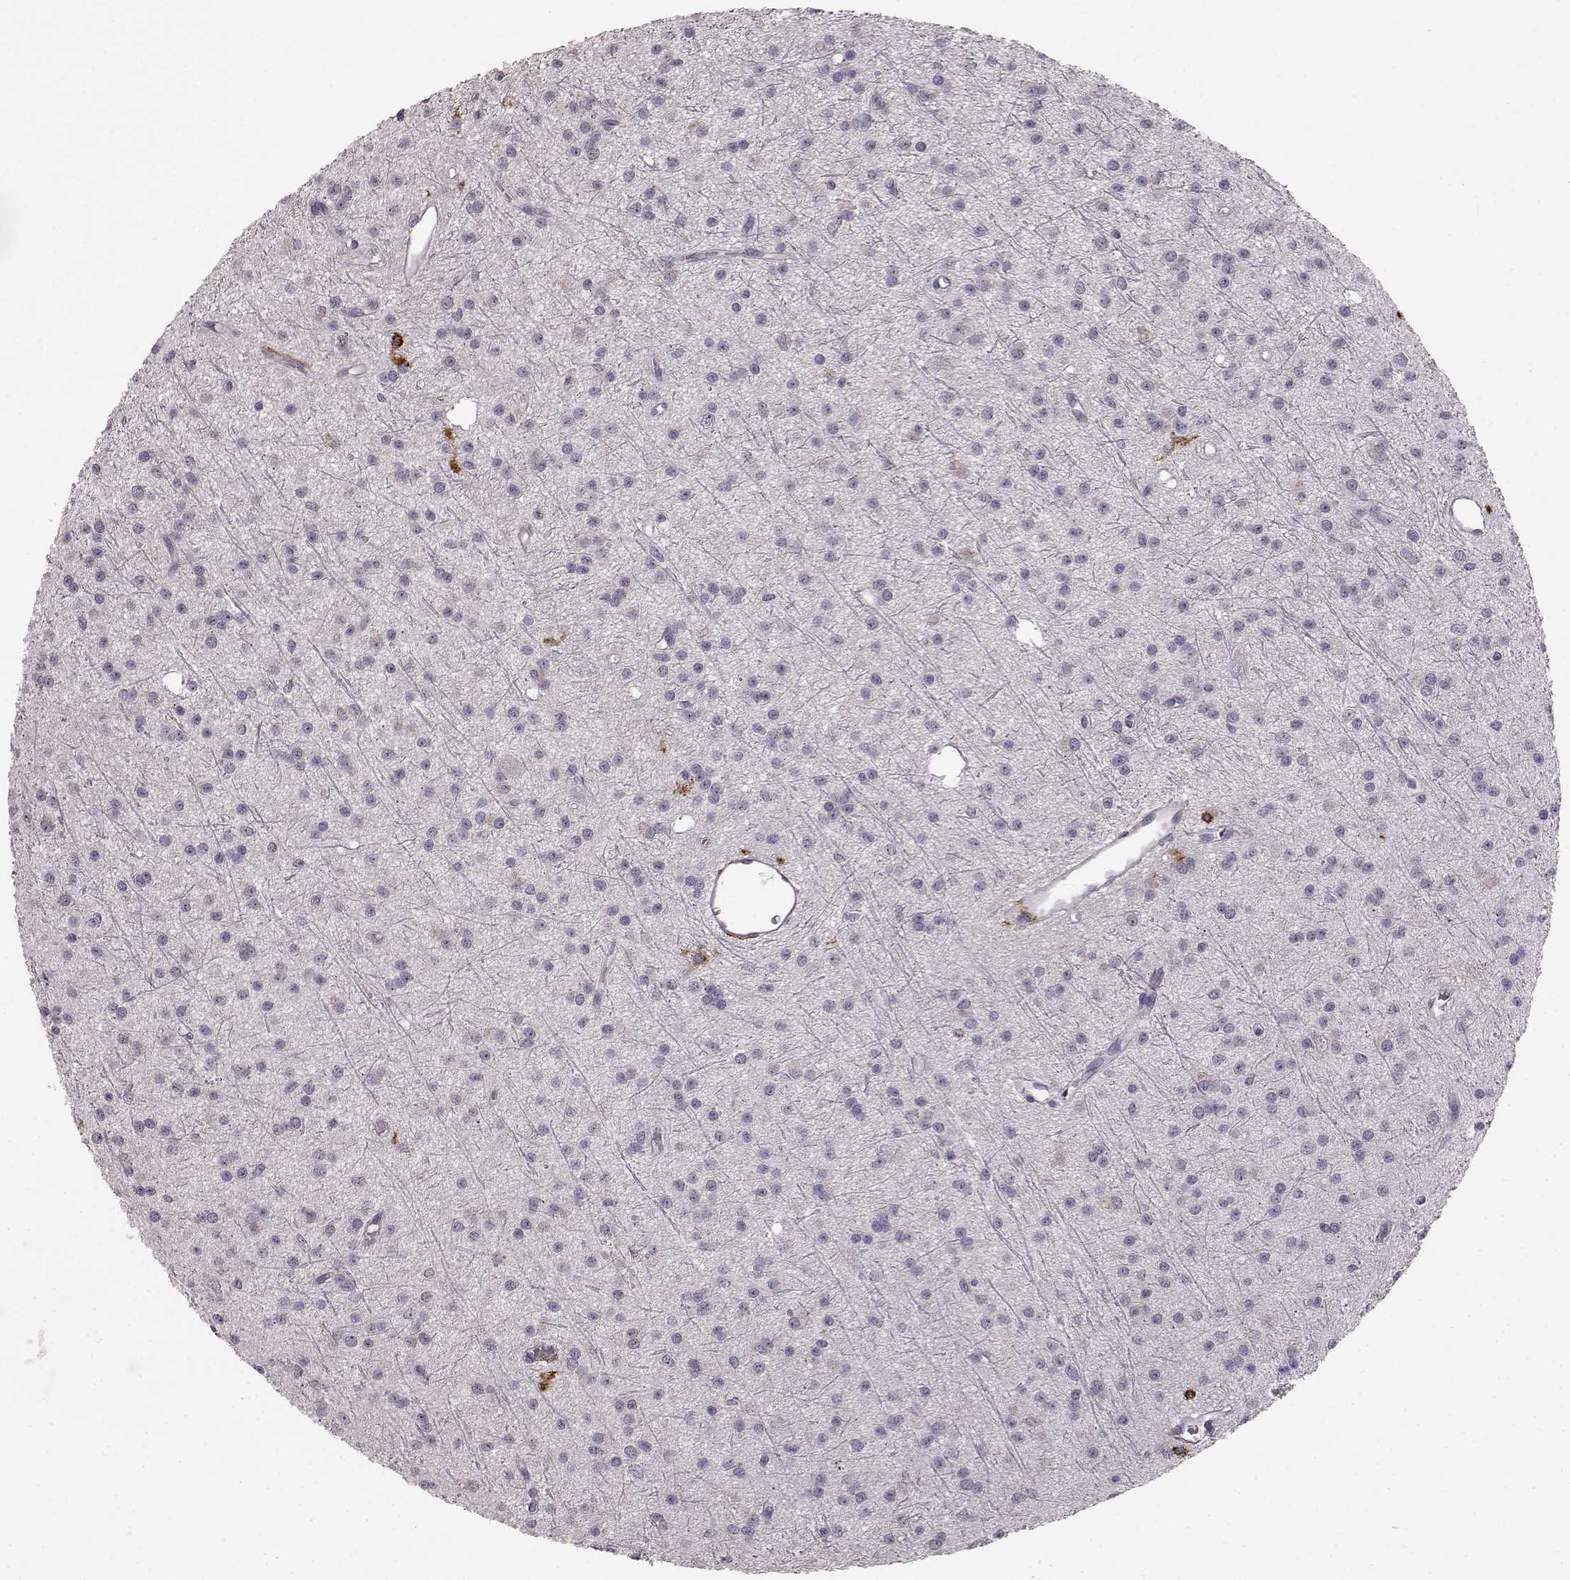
{"staining": {"intensity": "negative", "quantity": "none", "location": "none"}, "tissue": "glioma", "cell_type": "Tumor cells", "image_type": "cancer", "snomed": [{"axis": "morphology", "description": "Glioma, malignant, Low grade"}, {"axis": "topography", "description": "Brain"}], "caption": "DAB (3,3'-diaminobenzidine) immunohistochemical staining of human low-grade glioma (malignant) exhibits no significant expression in tumor cells.", "gene": "CCNF", "patient": {"sex": "male", "age": 27}}